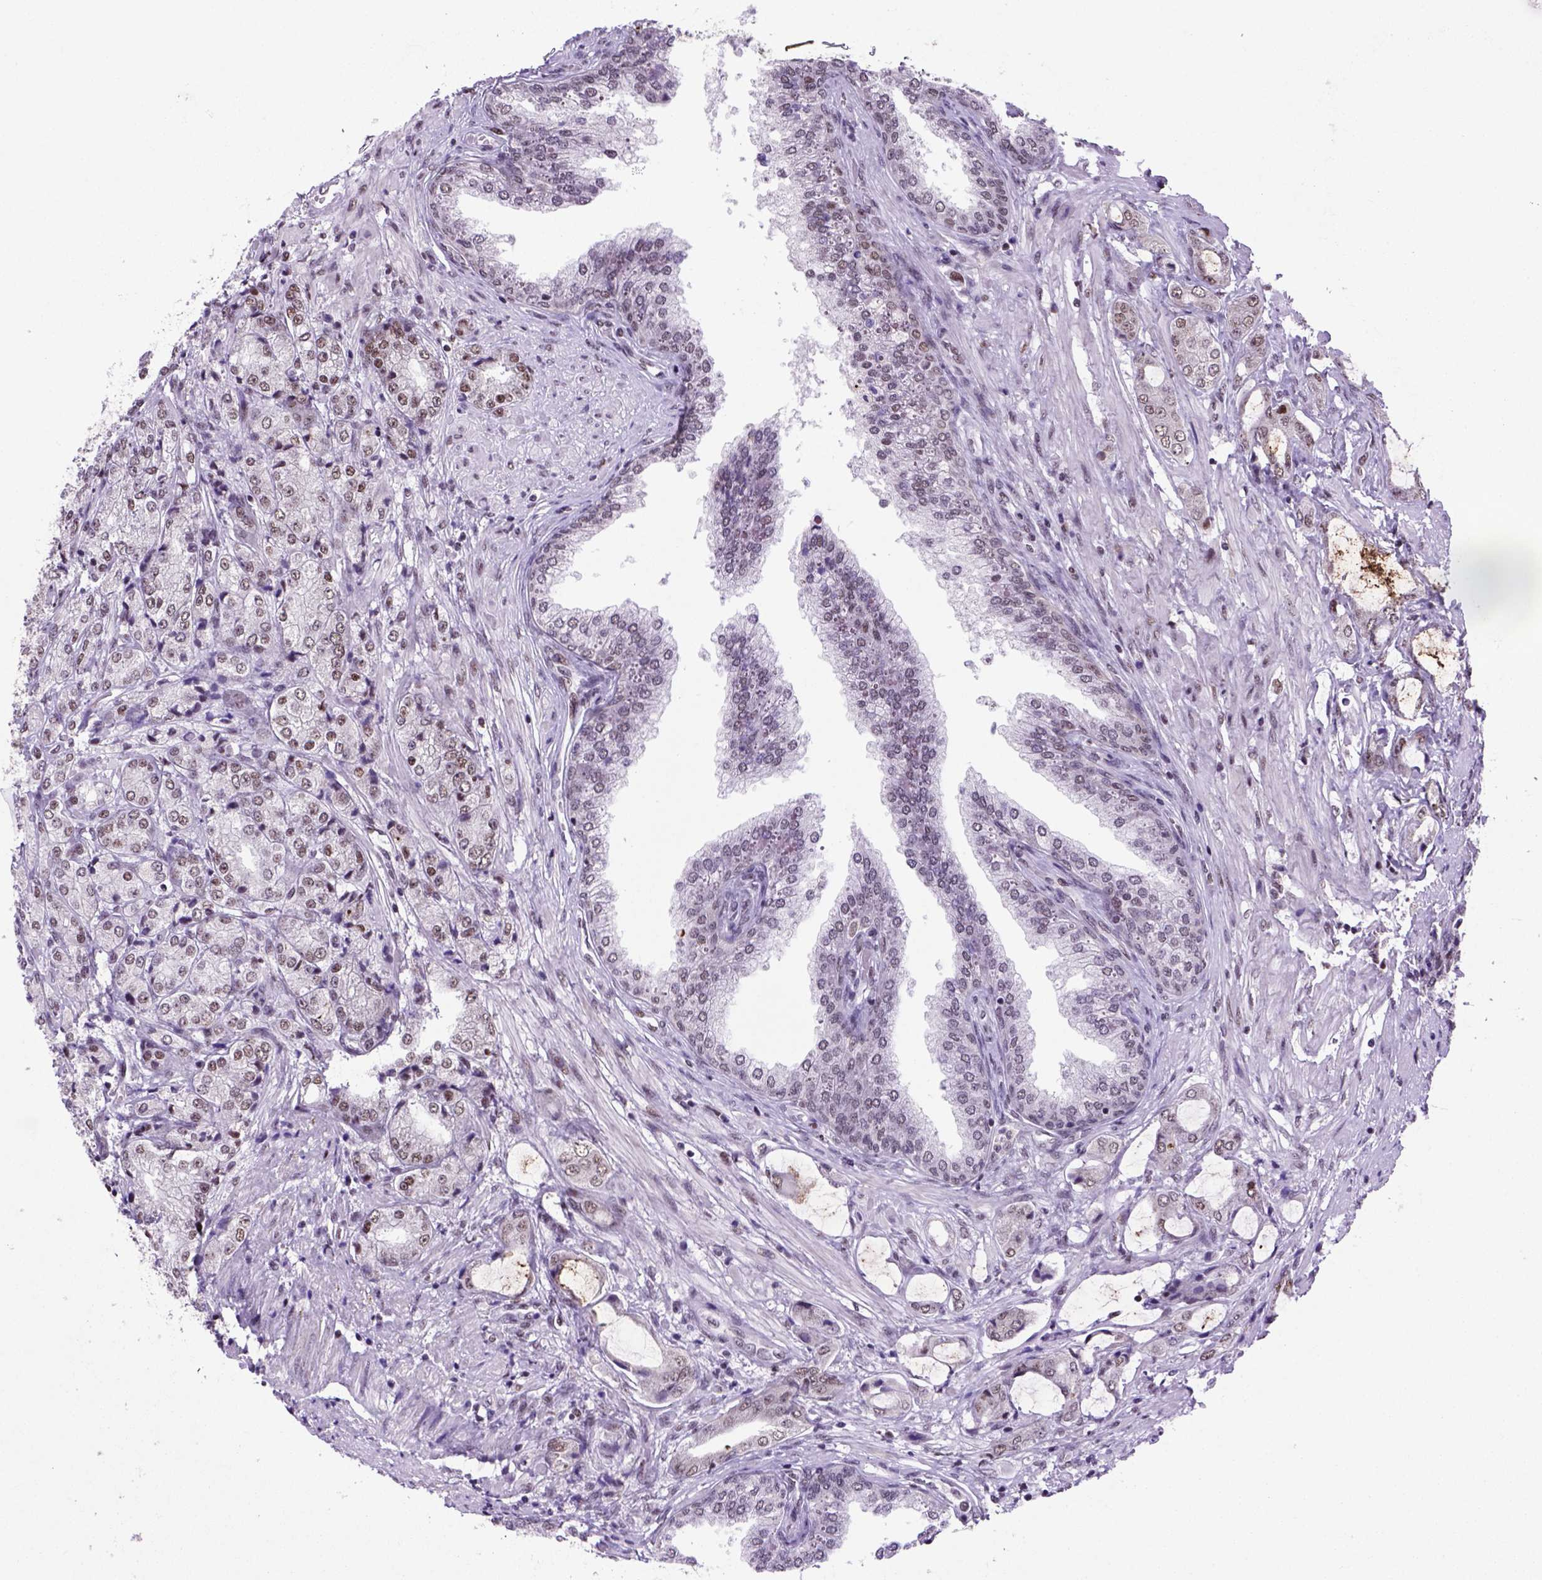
{"staining": {"intensity": "weak", "quantity": "25%-75%", "location": "nuclear"}, "tissue": "prostate cancer", "cell_type": "Tumor cells", "image_type": "cancer", "snomed": [{"axis": "morphology", "description": "Adenocarcinoma, NOS"}, {"axis": "topography", "description": "Prostate"}], "caption": "Human prostate cancer stained for a protein (brown) exhibits weak nuclear positive staining in about 25%-75% of tumor cells.", "gene": "NSMCE2", "patient": {"sex": "male", "age": 63}}